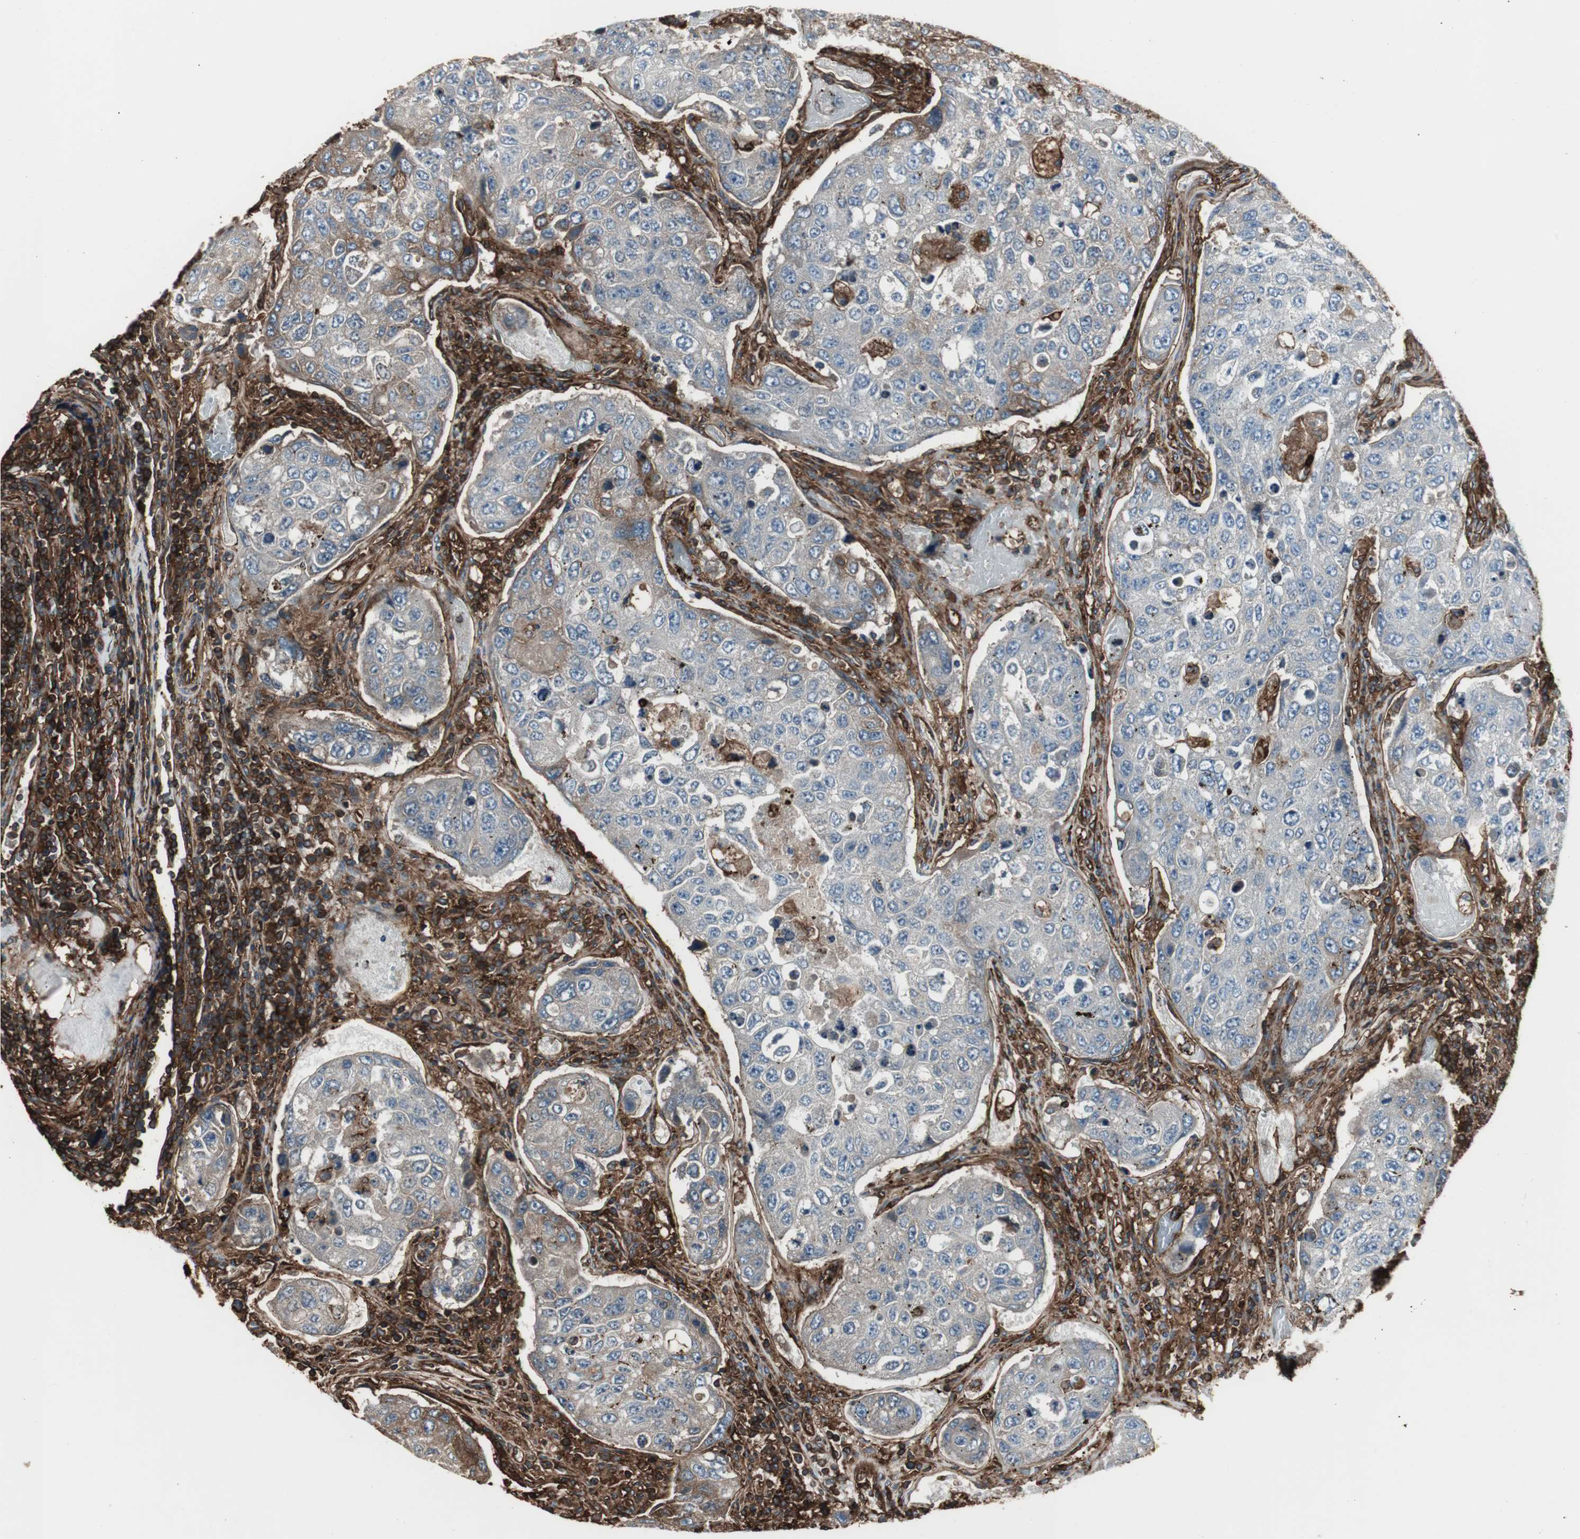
{"staining": {"intensity": "weak", "quantity": "25%-75%", "location": "cytoplasmic/membranous"}, "tissue": "urothelial cancer", "cell_type": "Tumor cells", "image_type": "cancer", "snomed": [{"axis": "morphology", "description": "Urothelial carcinoma, High grade"}, {"axis": "topography", "description": "Lymph node"}, {"axis": "topography", "description": "Urinary bladder"}], "caption": "High-grade urothelial carcinoma stained for a protein (brown) shows weak cytoplasmic/membranous positive staining in approximately 25%-75% of tumor cells.", "gene": "B2M", "patient": {"sex": "male", "age": 51}}